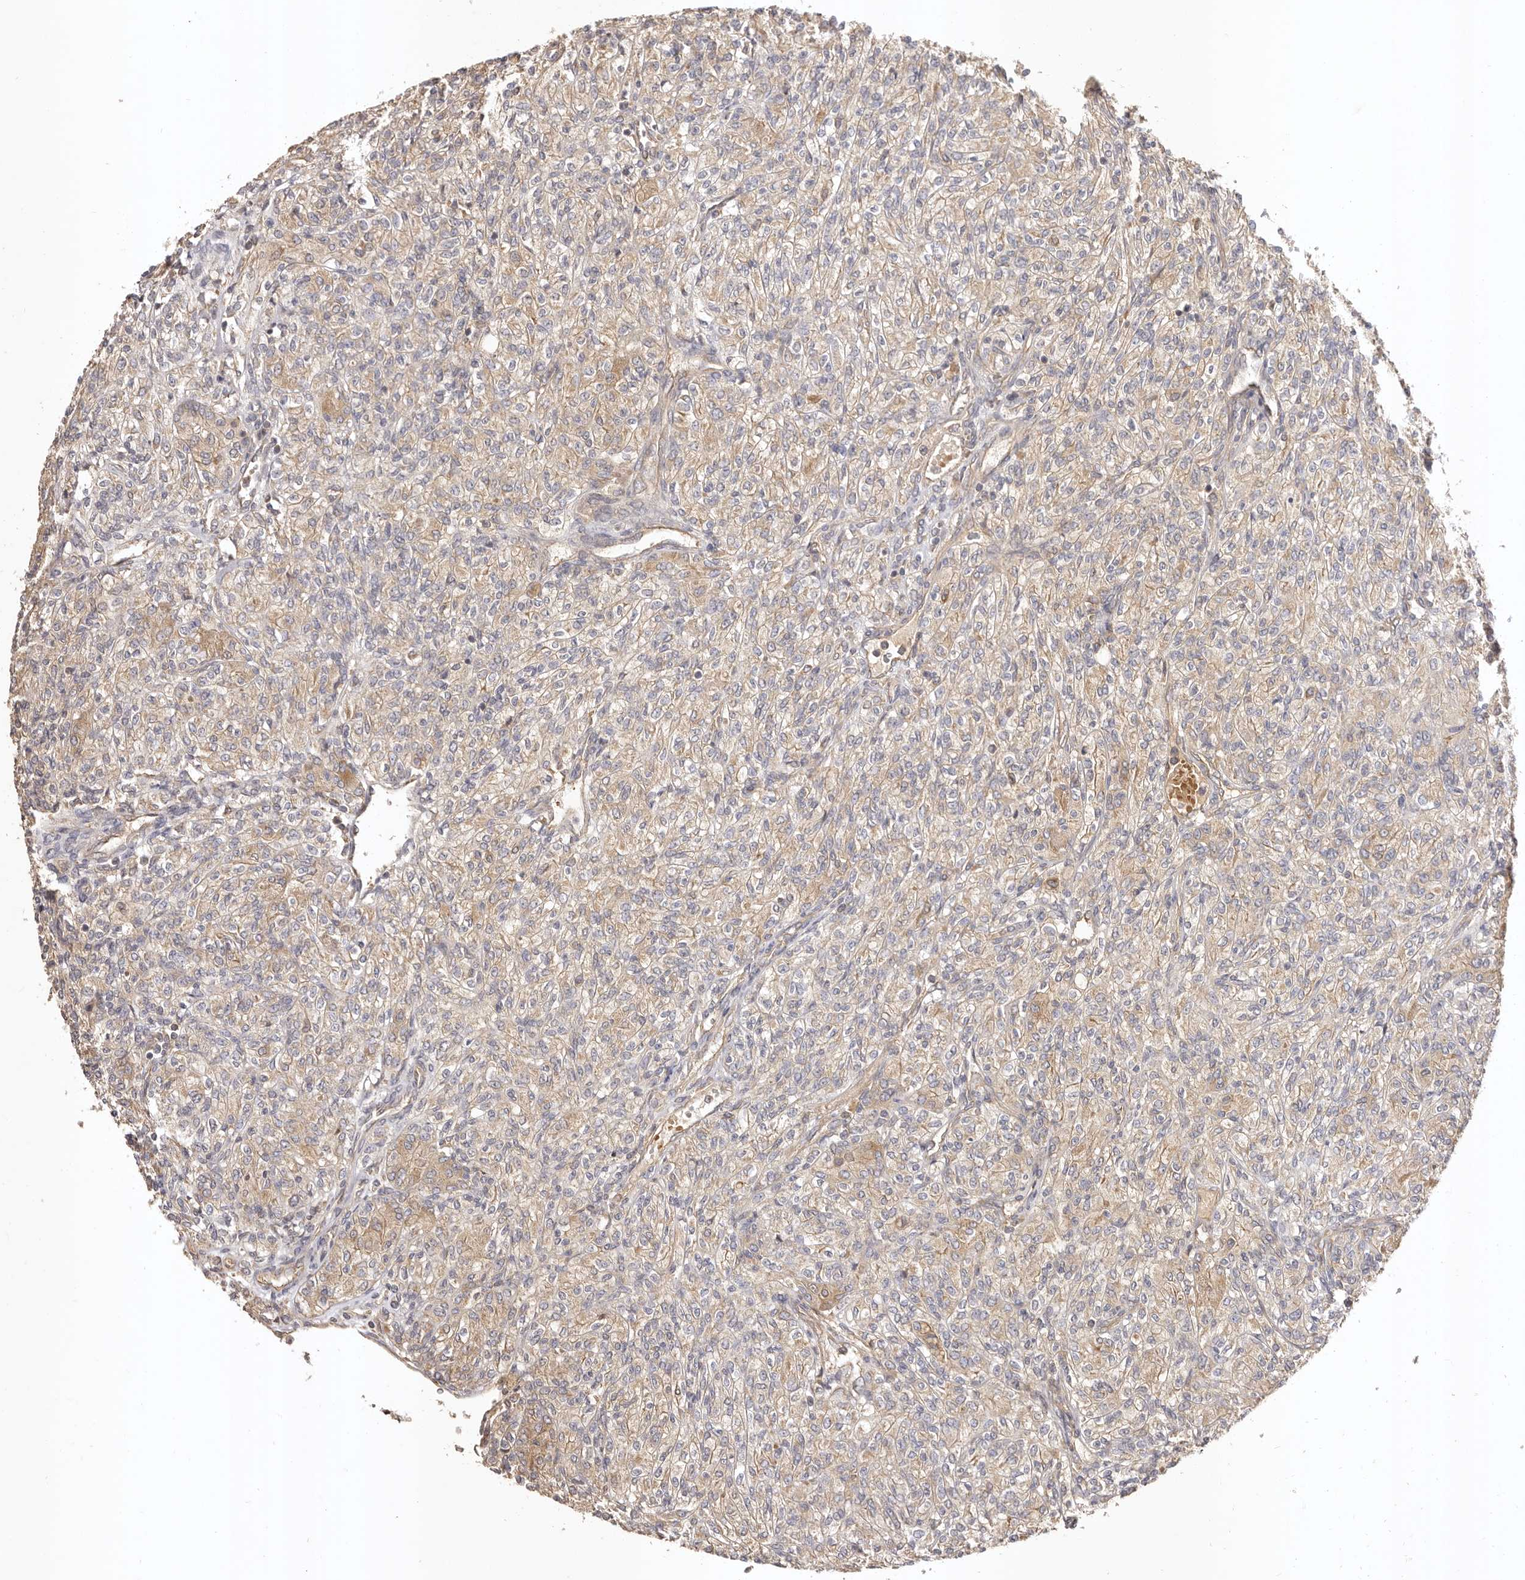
{"staining": {"intensity": "weak", "quantity": ">75%", "location": "cytoplasmic/membranous"}, "tissue": "renal cancer", "cell_type": "Tumor cells", "image_type": "cancer", "snomed": [{"axis": "morphology", "description": "Adenocarcinoma, NOS"}, {"axis": "topography", "description": "Kidney"}], "caption": "Human renal adenocarcinoma stained with a protein marker exhibits weak staining in tumor cells.", "gene": "UBR2", "patient": {"sex": "male", "age": 77}}